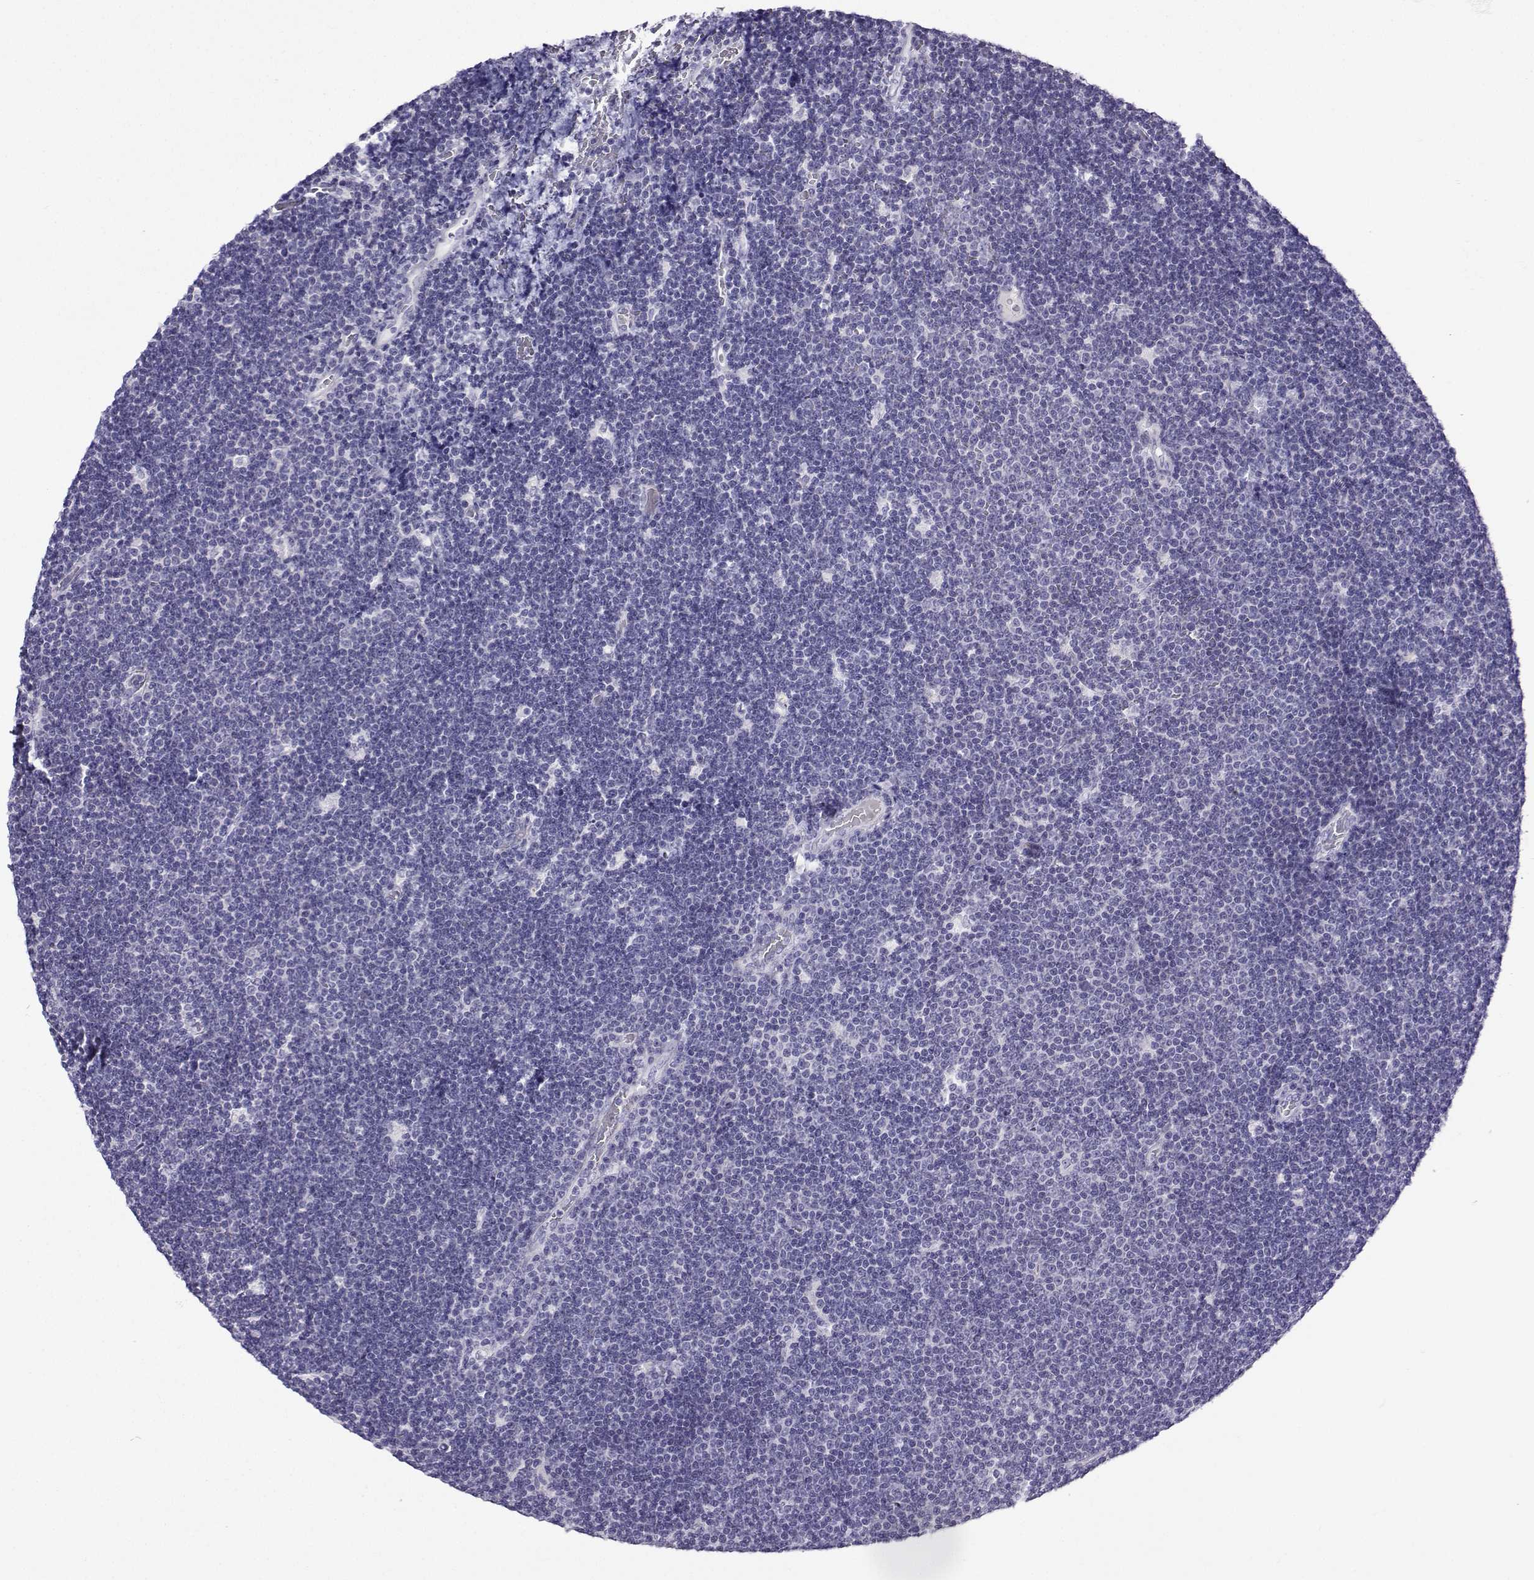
{"staining": {"intensity": "negative", "quantity": "none", "location": "none"}, "tissue": "lymphoma", "cell_type": "Tumor cells", "image_type": "cancer", "snomed": [{"axis": "morphology", "description": "Malignant lymphoma, non-Hodgkin's type, Low grade"}, {"axis": "topography", "description": "Brain"}], "caption": "IHC of human malignant lymphoma, non-Hodgkin's type (low-grade) exhibits no staining in tumor cells.", "gene": "FBXO24", "patient": {"sex": "female", "age": 66}}